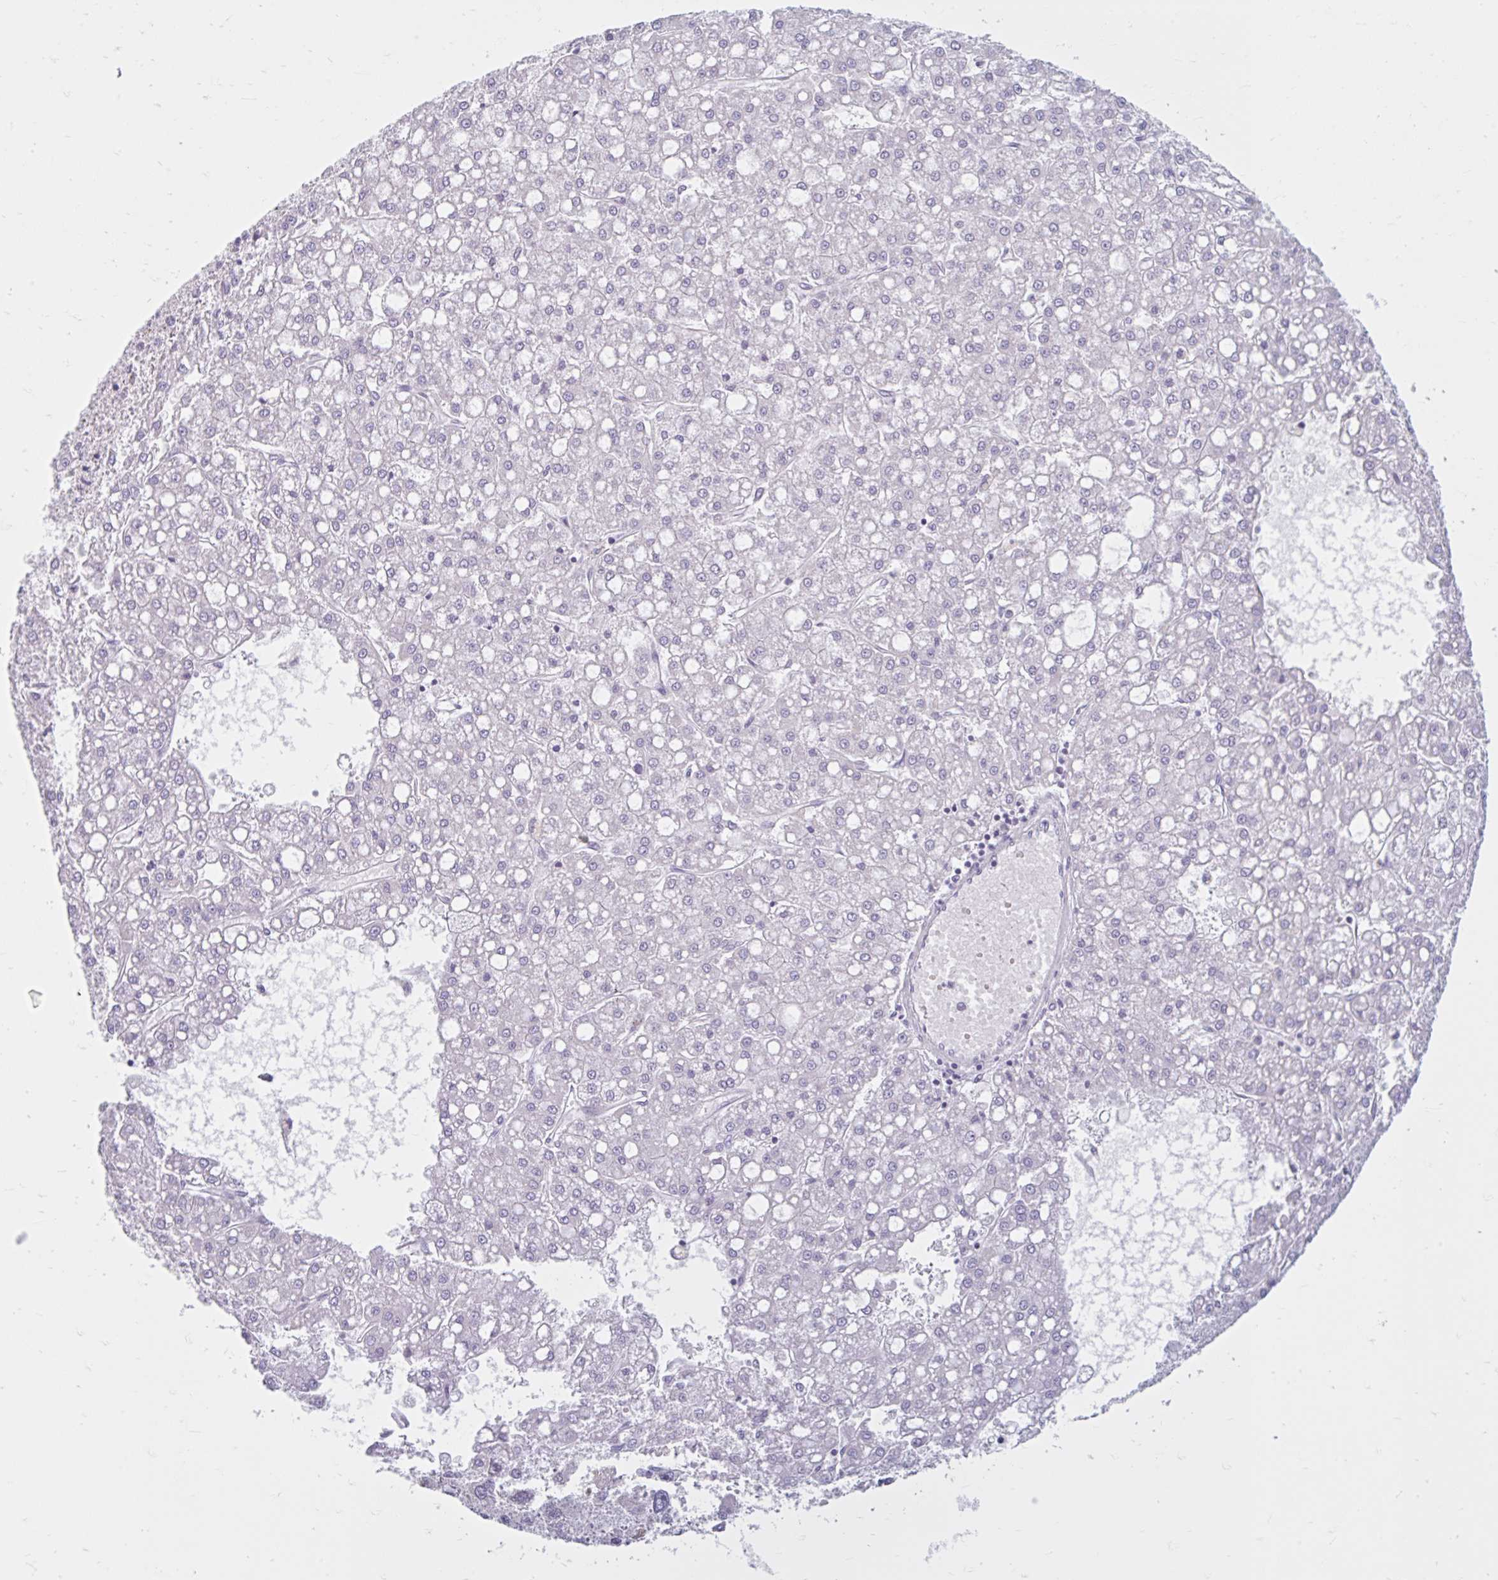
{"staining": {"intensity": "negative", "quantity": "none", "location": "none"}, "tissue": "liver cancer", "cell_type": "Tumor cells", "image_type": "cancer", "snomed": [{"axis": "morphology", "description": "Carcinoma, Hepatocellular, NOS"}, {"axis": "topography", "description": "Liver"}], "caption": "Liver cancer (hepatocellular carcinoma) was stained to show a protein in brown. There is no significant staining in tumor cells. Nuclei are stained in blue.", "gene": "FAM153A", "patient": {"sex": "male", "age": 67}}